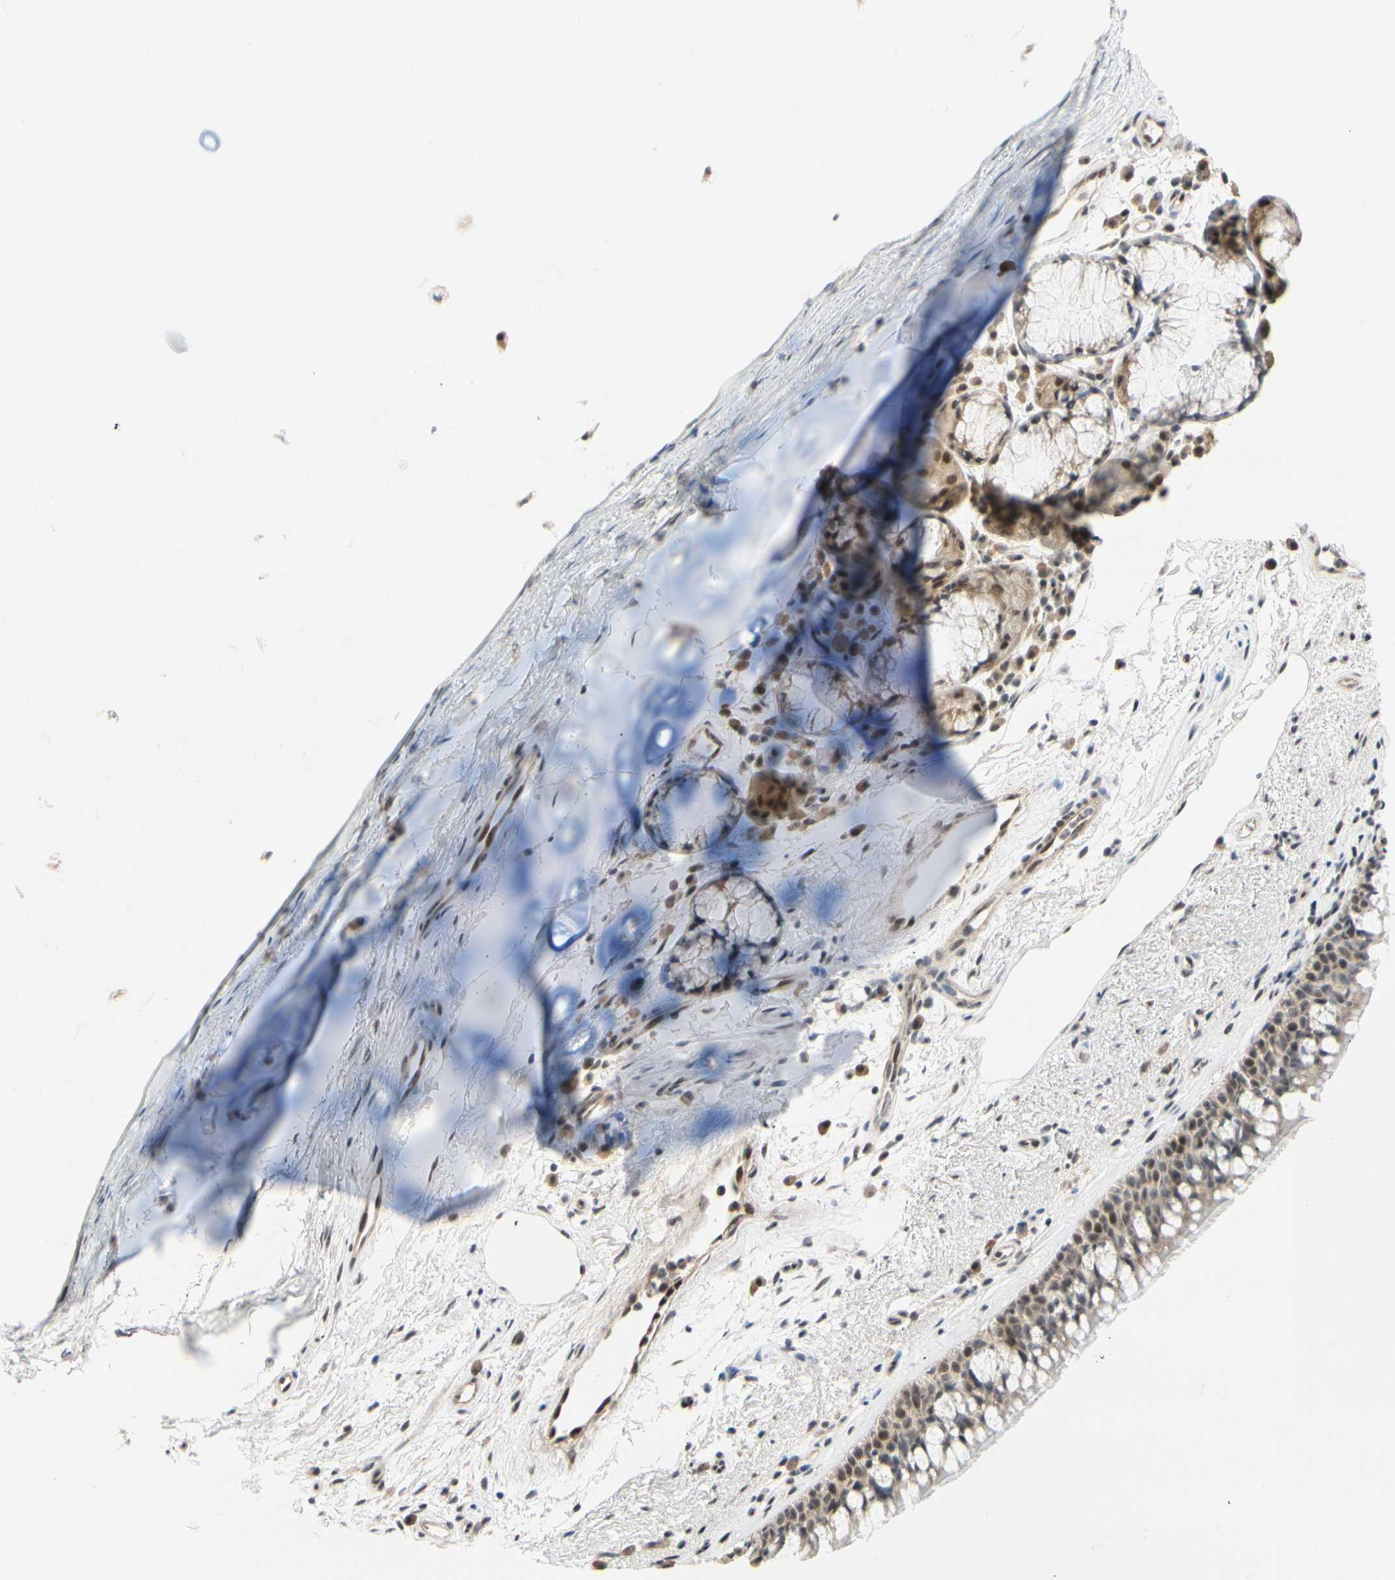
{"staining": {"intensity": "weak", "quantity": ">75%", "location": "nuclear"}, "tissue": "bronchus", "cell_type": "Respiratory epithelial cells", "image_type": "normal", "snomed": [{"axis": "morphology", "description": "Normal tissue, NOS"}, {"axis": "topography", "description": "Bronchus"}], "caption": "Immunohistochemistry (DAB (3,3'-diaminobenzidine)) staining of benign bronchus exhibits weak nuclear protein staining in approximately >75% of respiratory epithelial cells.", "gene": "TAF4", "patient": {"sex": "female", "age": 54}}